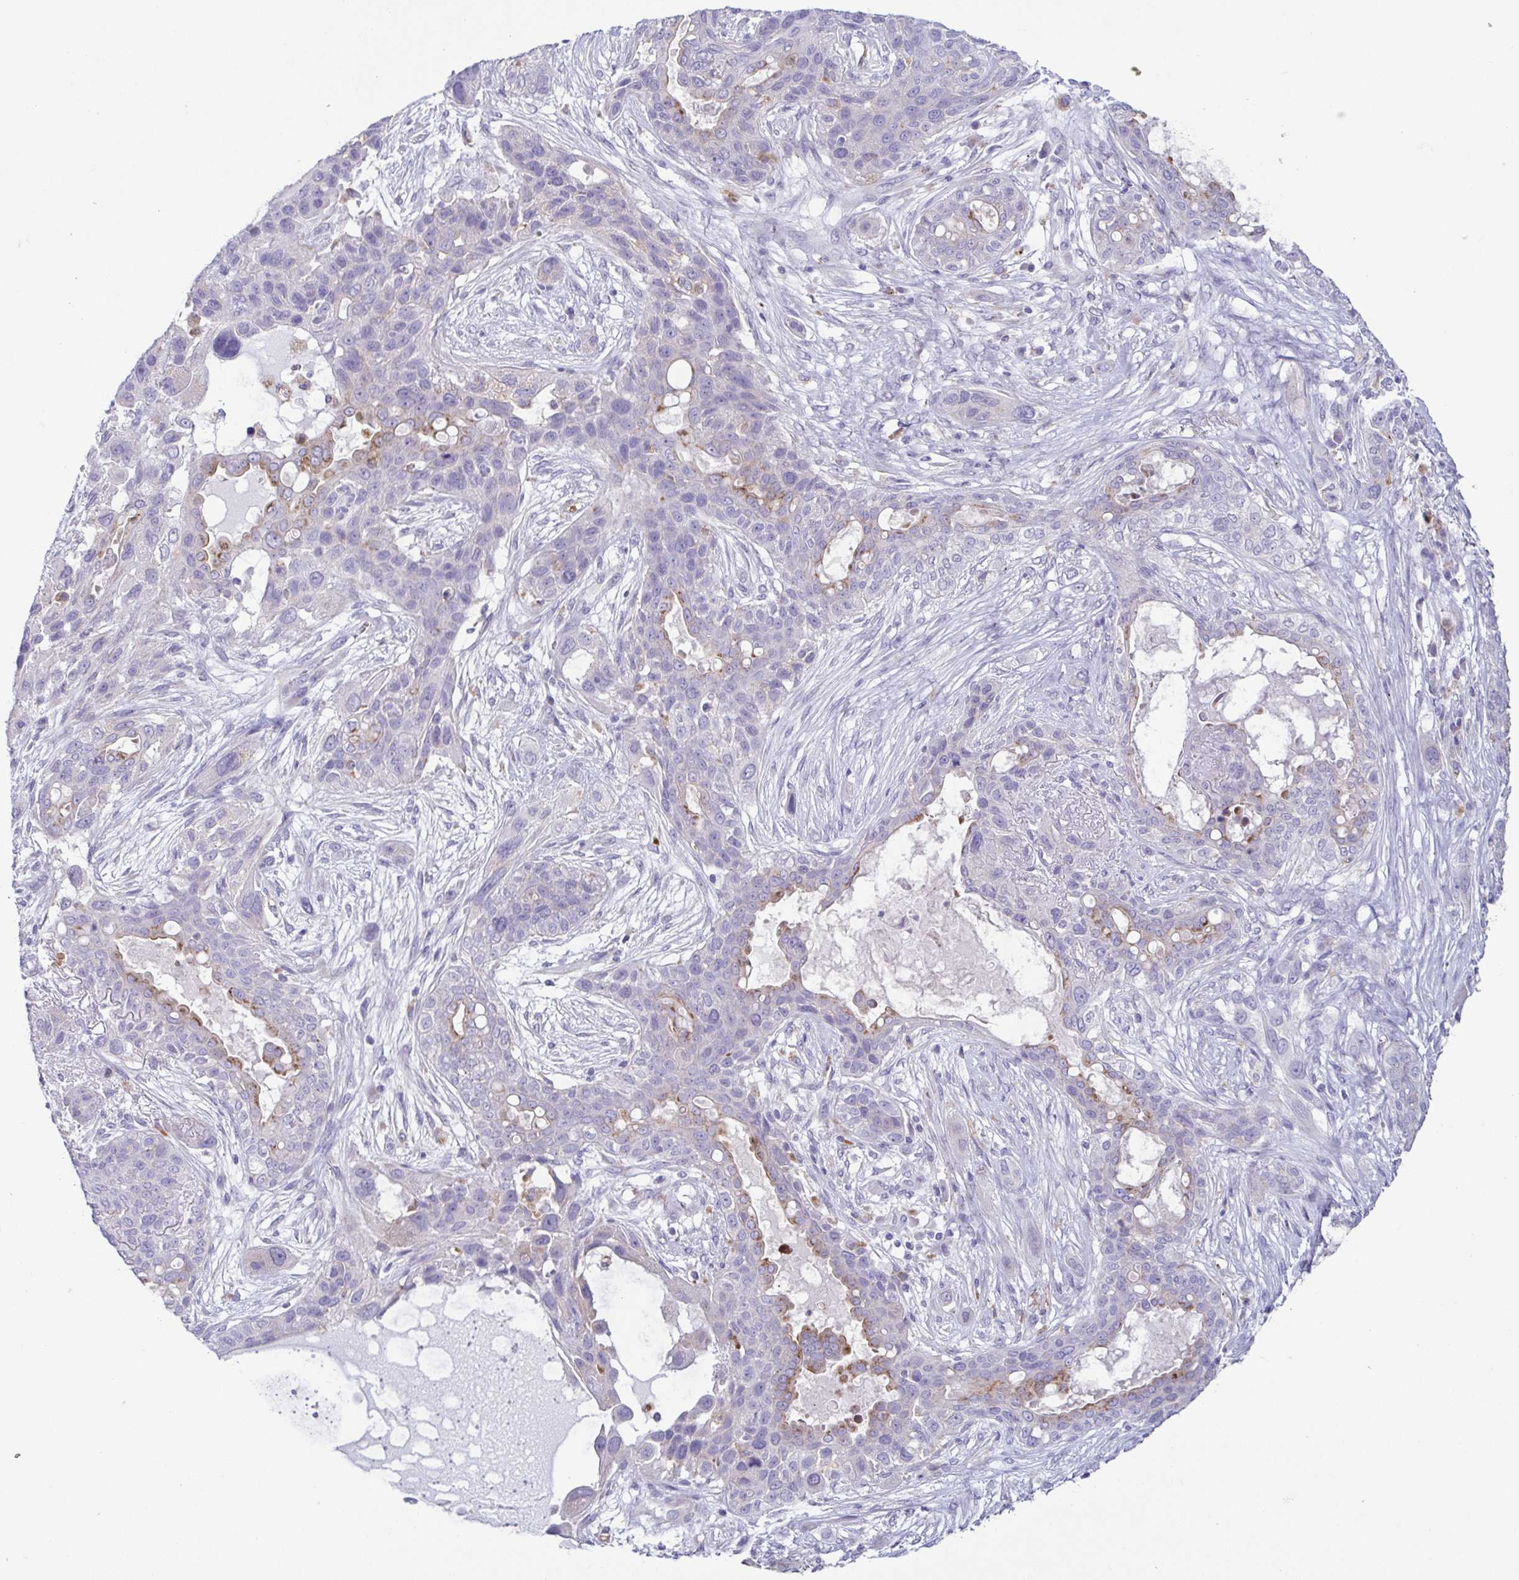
{"staining": {"intensity": "moderate", "quantity": "<25%", "location": "cytoplasmic/membranous"}, "tissue": "lung cancer", "cell_type": "Tumor cells", "image_type": "cancer", "snomed": [{"axis": "morphology", "description": "Squamous cell carcinoma, NOS"}, {"axis": "topography", "description": "Lung"}], "caption": "Tumor cells exhibit low levels of moderate cytoplasmic/membranous expression in about <25% of cells in lung cancer. (DAB IHC, brown staining for protein, blue staining for nuclei).", "gene": "ATP6V1G2", "patient": {"sex": "female", "age": 70}}